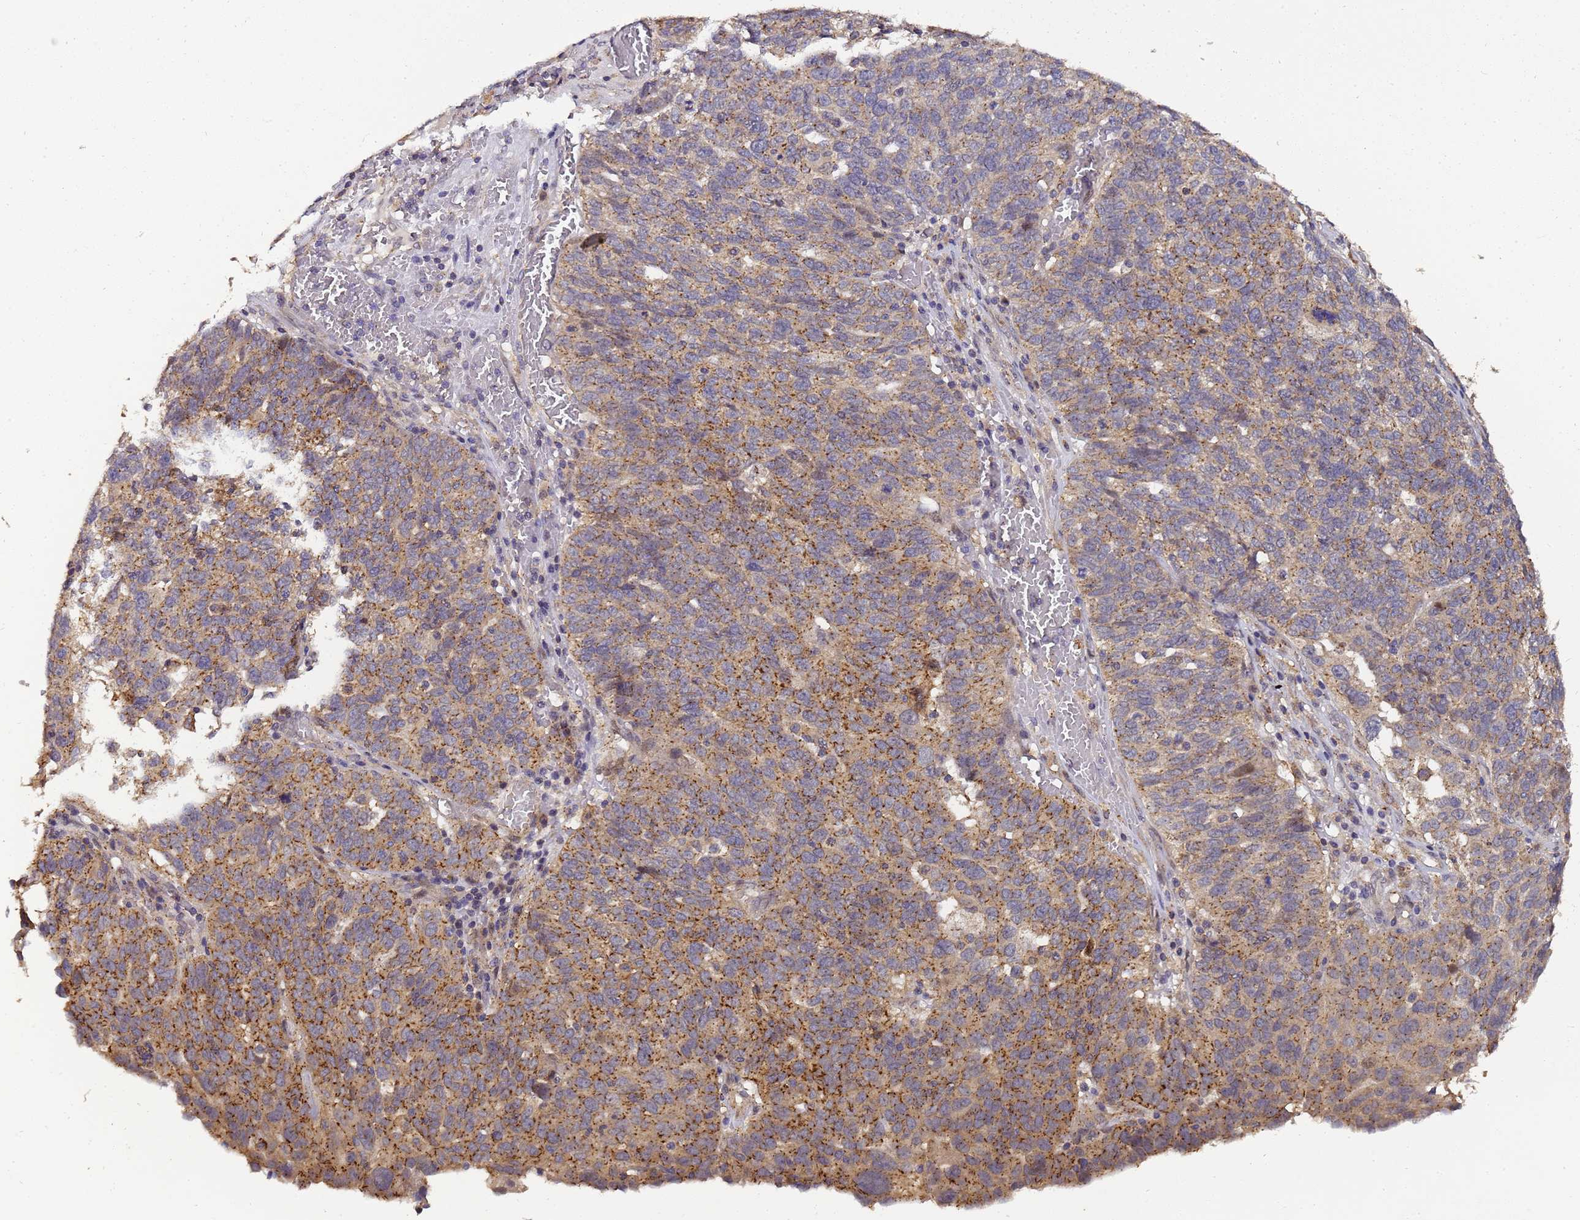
{"staining": {"intensity": "moderate", "quantity": "25%-75%", "location": "cytoplasmic/membranous"}, "tissue": "ovarian cancer", "cell_type": "Tumor cells", "image_type": "cancer", "snomed": [{"axis": "morphology", "description": "Cystadenocarcinoma, serous, NOS"}, {"axis": "topography", "description": "Ovary"}], "caption": "Tumor cells exhibit medium levels of moderate cytoplasmic/membranous expression in approximately 25%-75% of cells in human ovarian cancer.", "gene": "LGI4", "patient": {"sex": "female", "age": 59}}